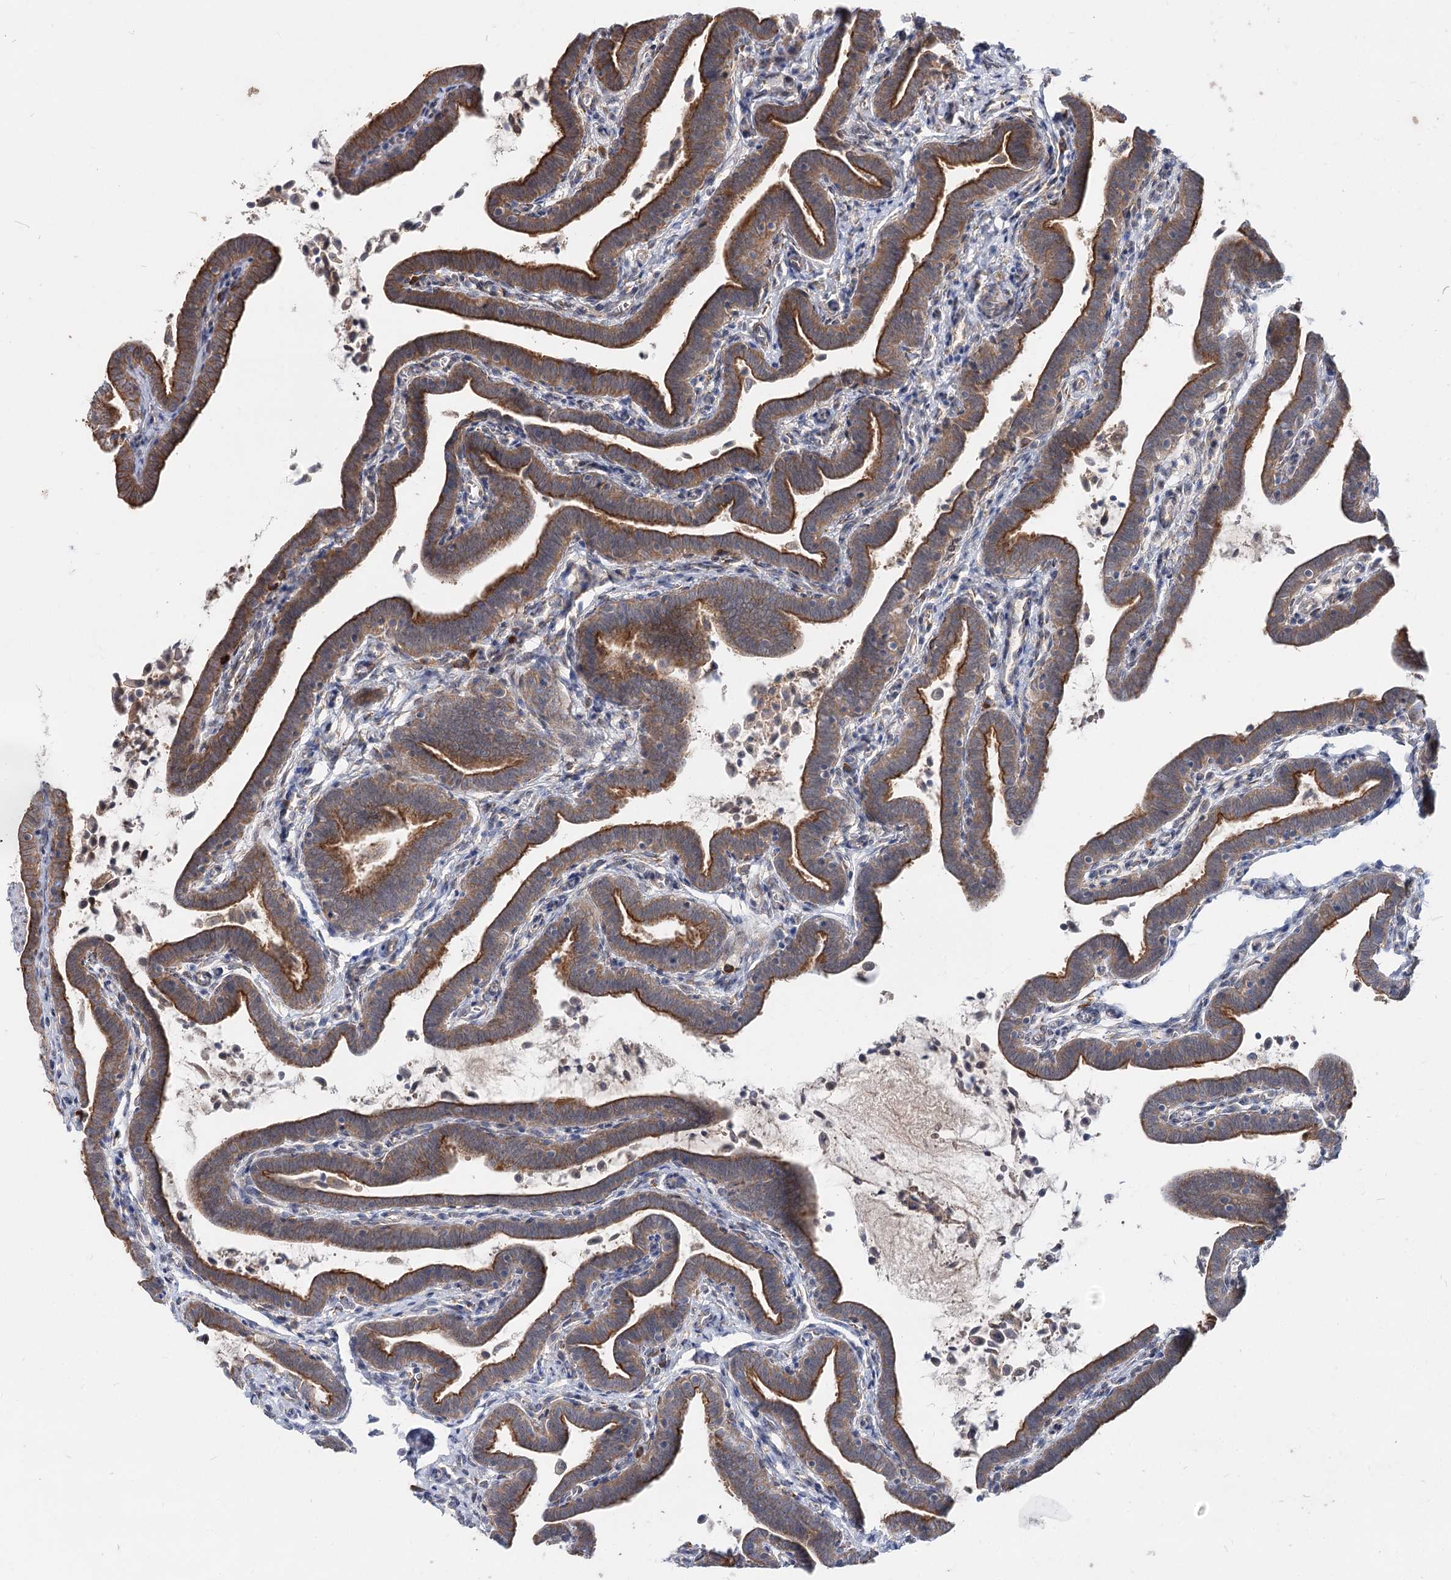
{"staining": {"intensity": "strong", "quantity": ">75%", "location": "cytoplasmic/membranous"}, "tissue": "fallopian tube", "cell_type": "Glandular cells", "image_type": "normal", "snomed": [{"axis": "morphology", "description": "Normal tissue, NOS"}, {"axis": "topography", "description": "Fallopian tube"}], "caption": "Immunohistochemical staining of benign human fallopian tube demonstrates high levels of strong cytoplasmic/membranous staining in about >75% of glandular cells. The staining is performed using DAB brown chromogen to label protein expression. The nuclei are counter-stained blue using hematoxylin.", "gene": "SPART", "patient": {"sex": "female", "age": 36}}